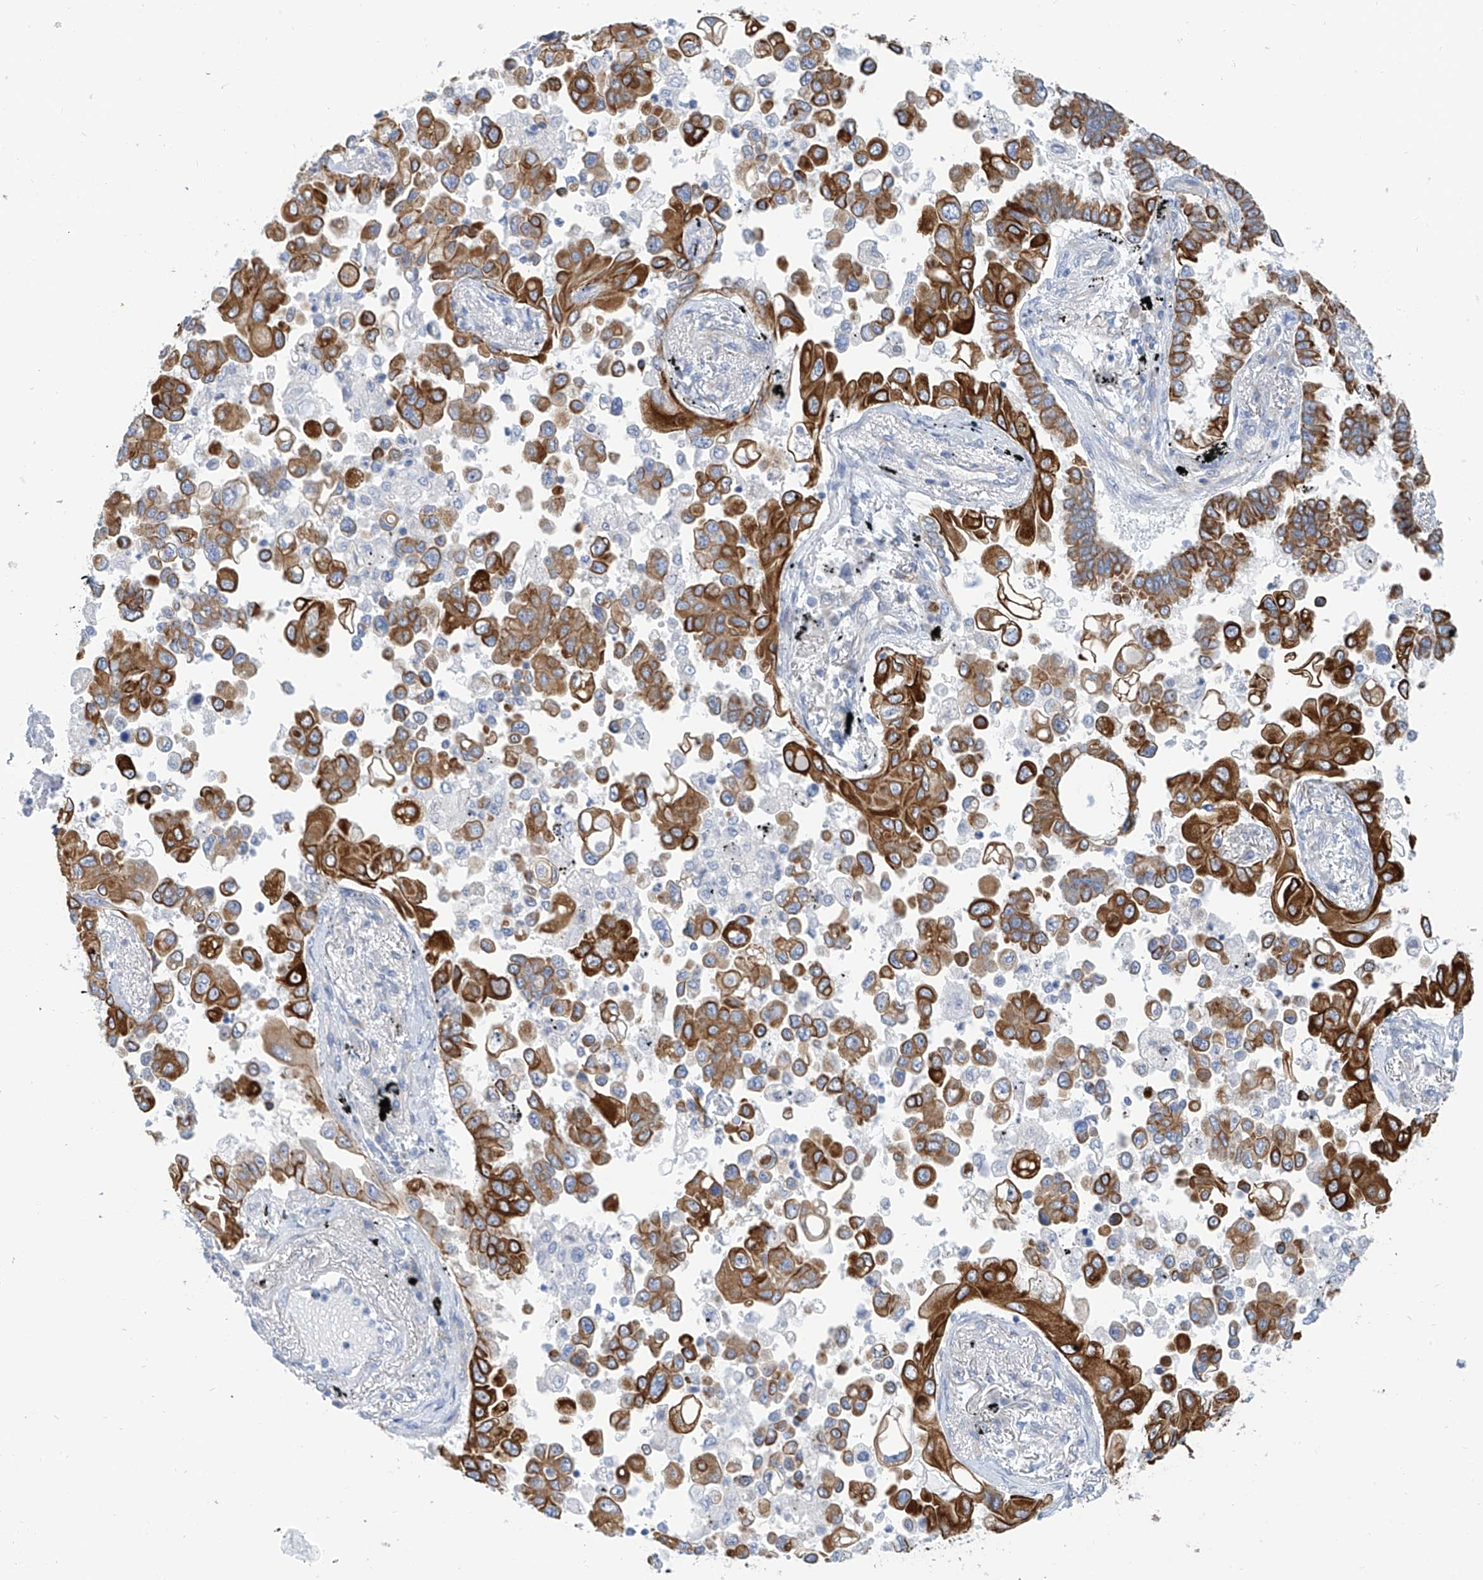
{"staining": {"intensity": "strong", "quantity": "25%-75%", "location": "cytoplasmic/membranous"}, "tissue": "lung cancer", "cell_type": "Tumor cells", "image_type": "cancer", "snomed": [{"axis": "morphology", "description": "Adenocarcinoma, NOS"}, {"axis": "topography", "description": "Lung"}], "caption": "Human lung cancer (adenocarcinoma) stained with a brown dye exhibits strong cytoplasmic/membranous positive expression in about 25%-75% of tumor cells.", "gene": "PIK3C2B", "patient": {"sex": "female", "age": 67}}